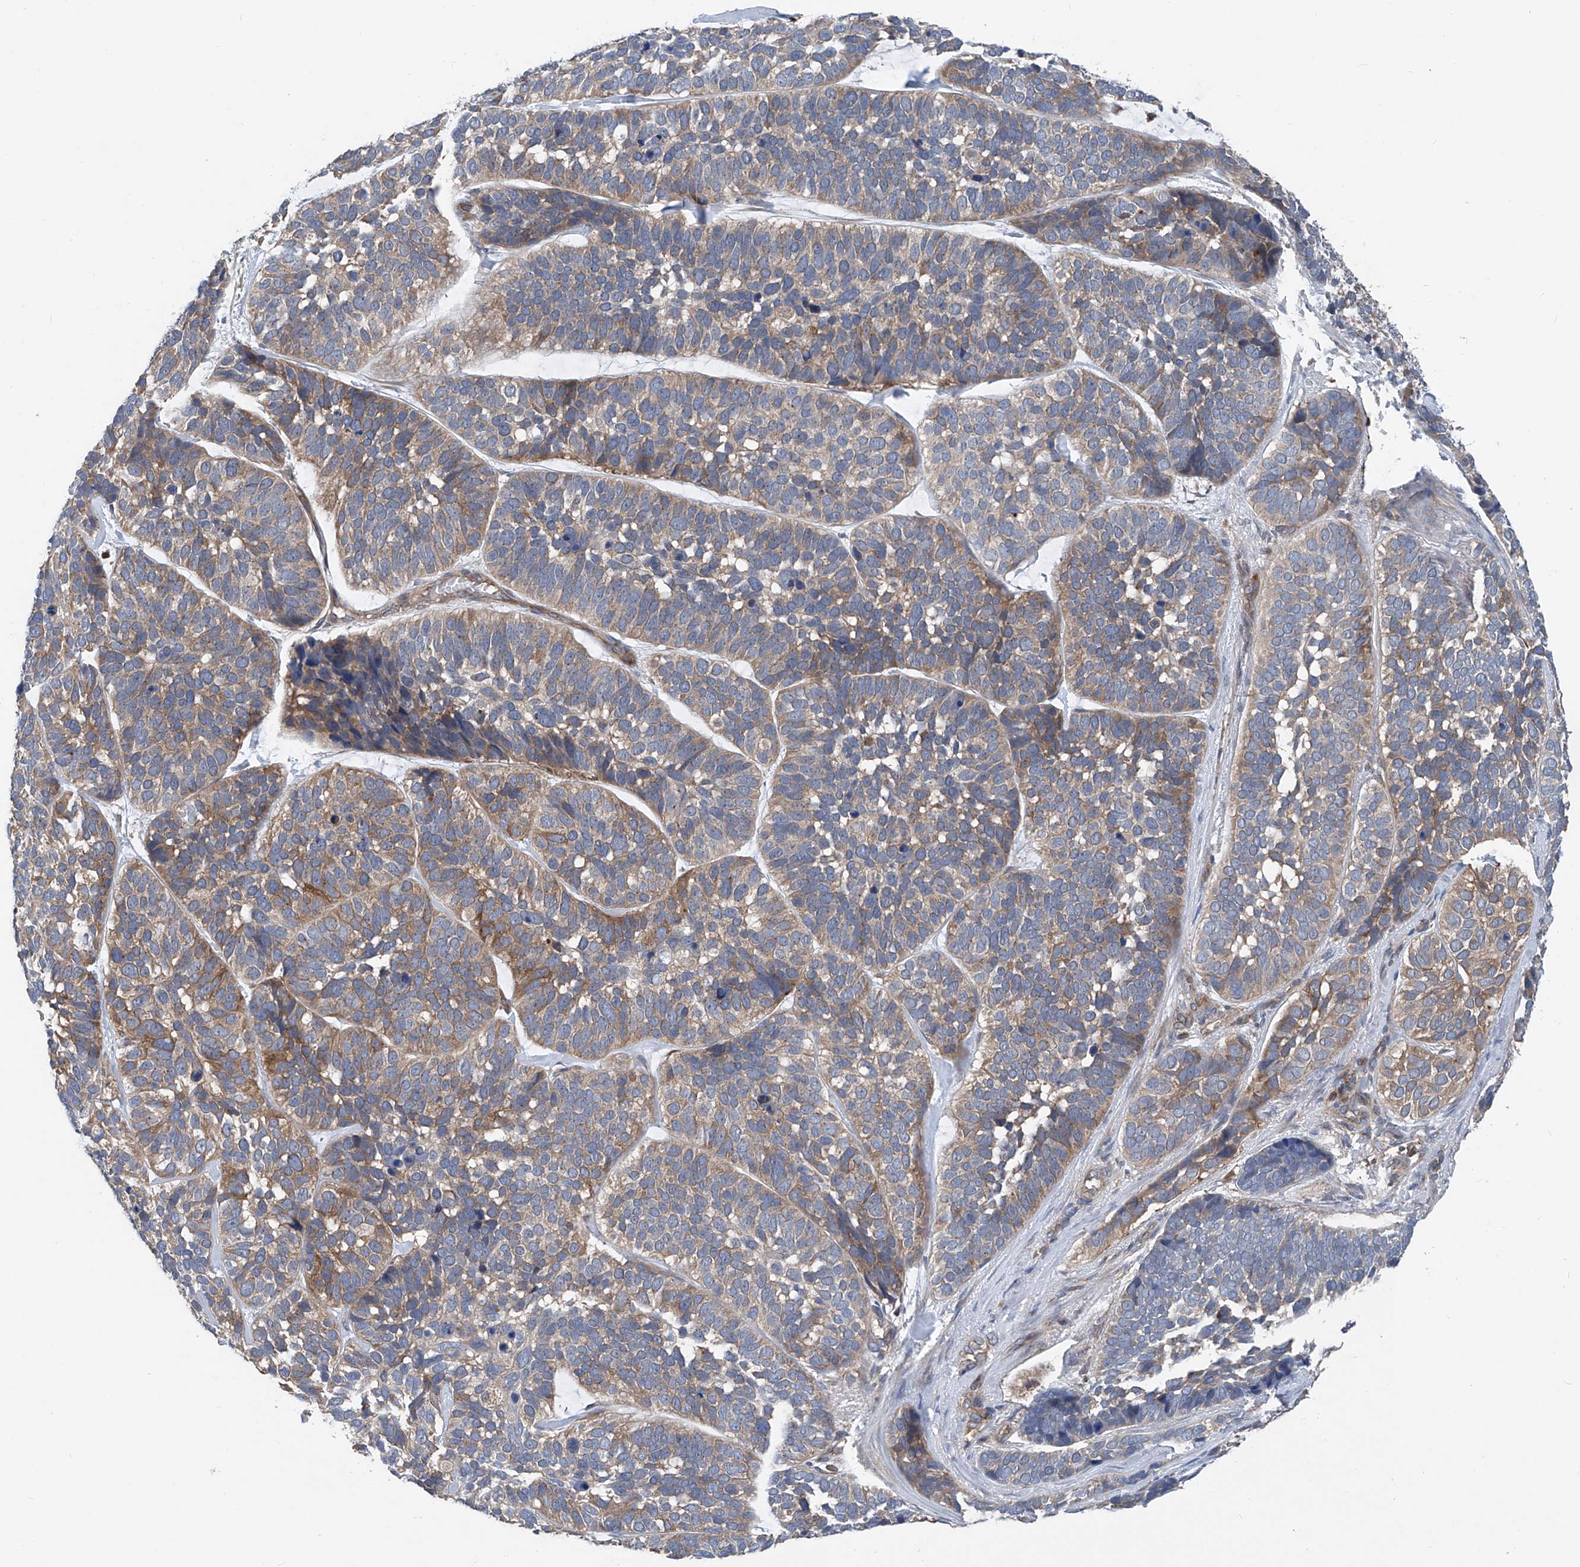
{"staining": {"intensity": "moderate", "quantity": "25%-75%", "location": "cytoplasmic/membranous"}, "tissue": "skin cancer", "cell_type": "Tumor cells", "image_type": "cancer", "snomed": [{"axis": "morphology", "description": "Basal cell carcinoma"}, {"axis": "topography", "description": "Skin"}], "caption": "This is a micrograph of IHC staining of skin cancer (basal cell carcinoma), which shows moderate expression in the cytoplasmic/membranous of tumor cells.", "gene": "TRIM38", "patient": {"sex": "male", "age": 62}}